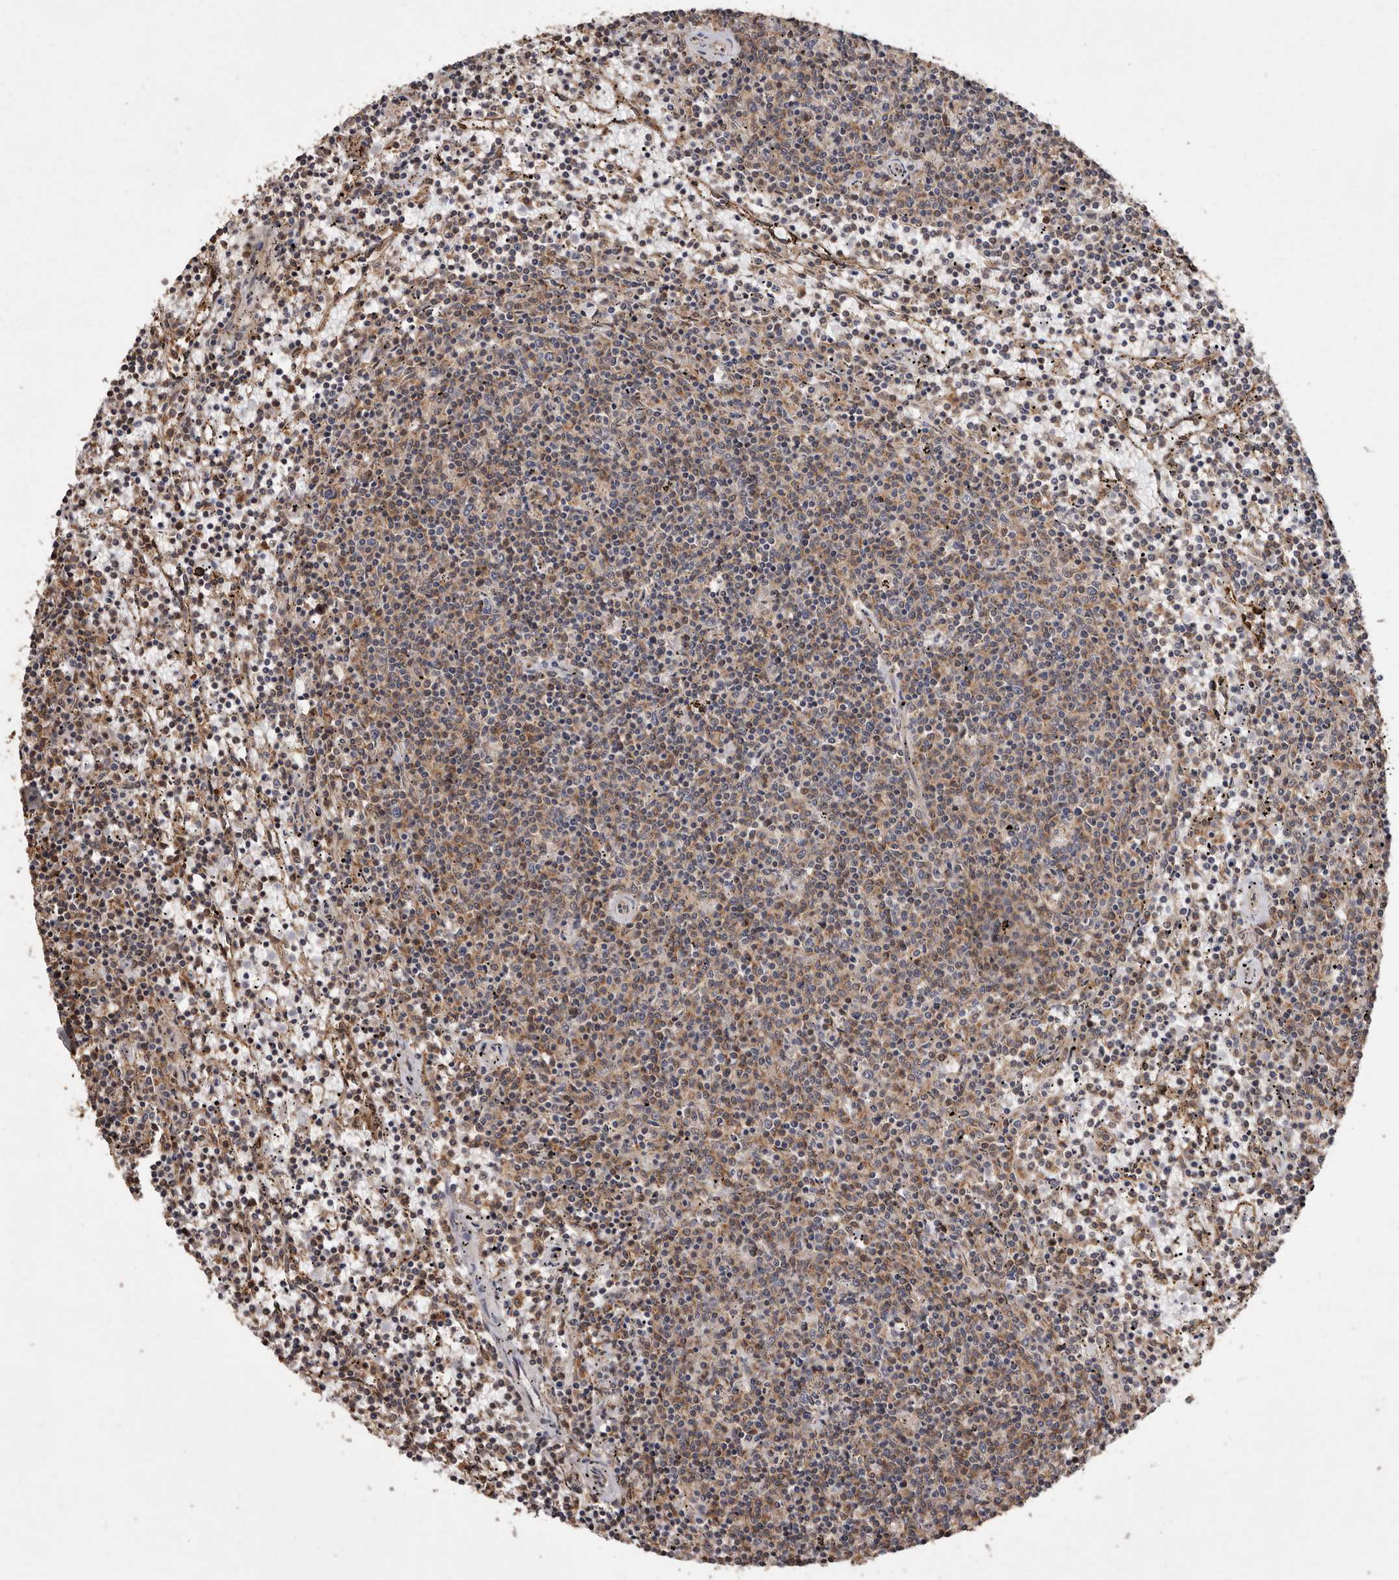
{"staining": {"intensity": "weak", "quantity": "25%-75%", "location": "cytoplasmic/membranous"}, "tissue": "lymphoma", "cell_type": "Tumor cells", "image_type": "cancer", "snomed": [{"axis": "morphology", "description": "Malignant lymphoma, non-Hodgkin's type, Low grade"}, {"axis": "topography", "description": "Spleen"}], "caption": "Lymphoma stained with a brown dye shows weak cytoplasmic/membranous positive staining in about 25%-75% of tumor cells.", "gene": "FLAD1", "patient": {"sex": "female", "age": 50}}